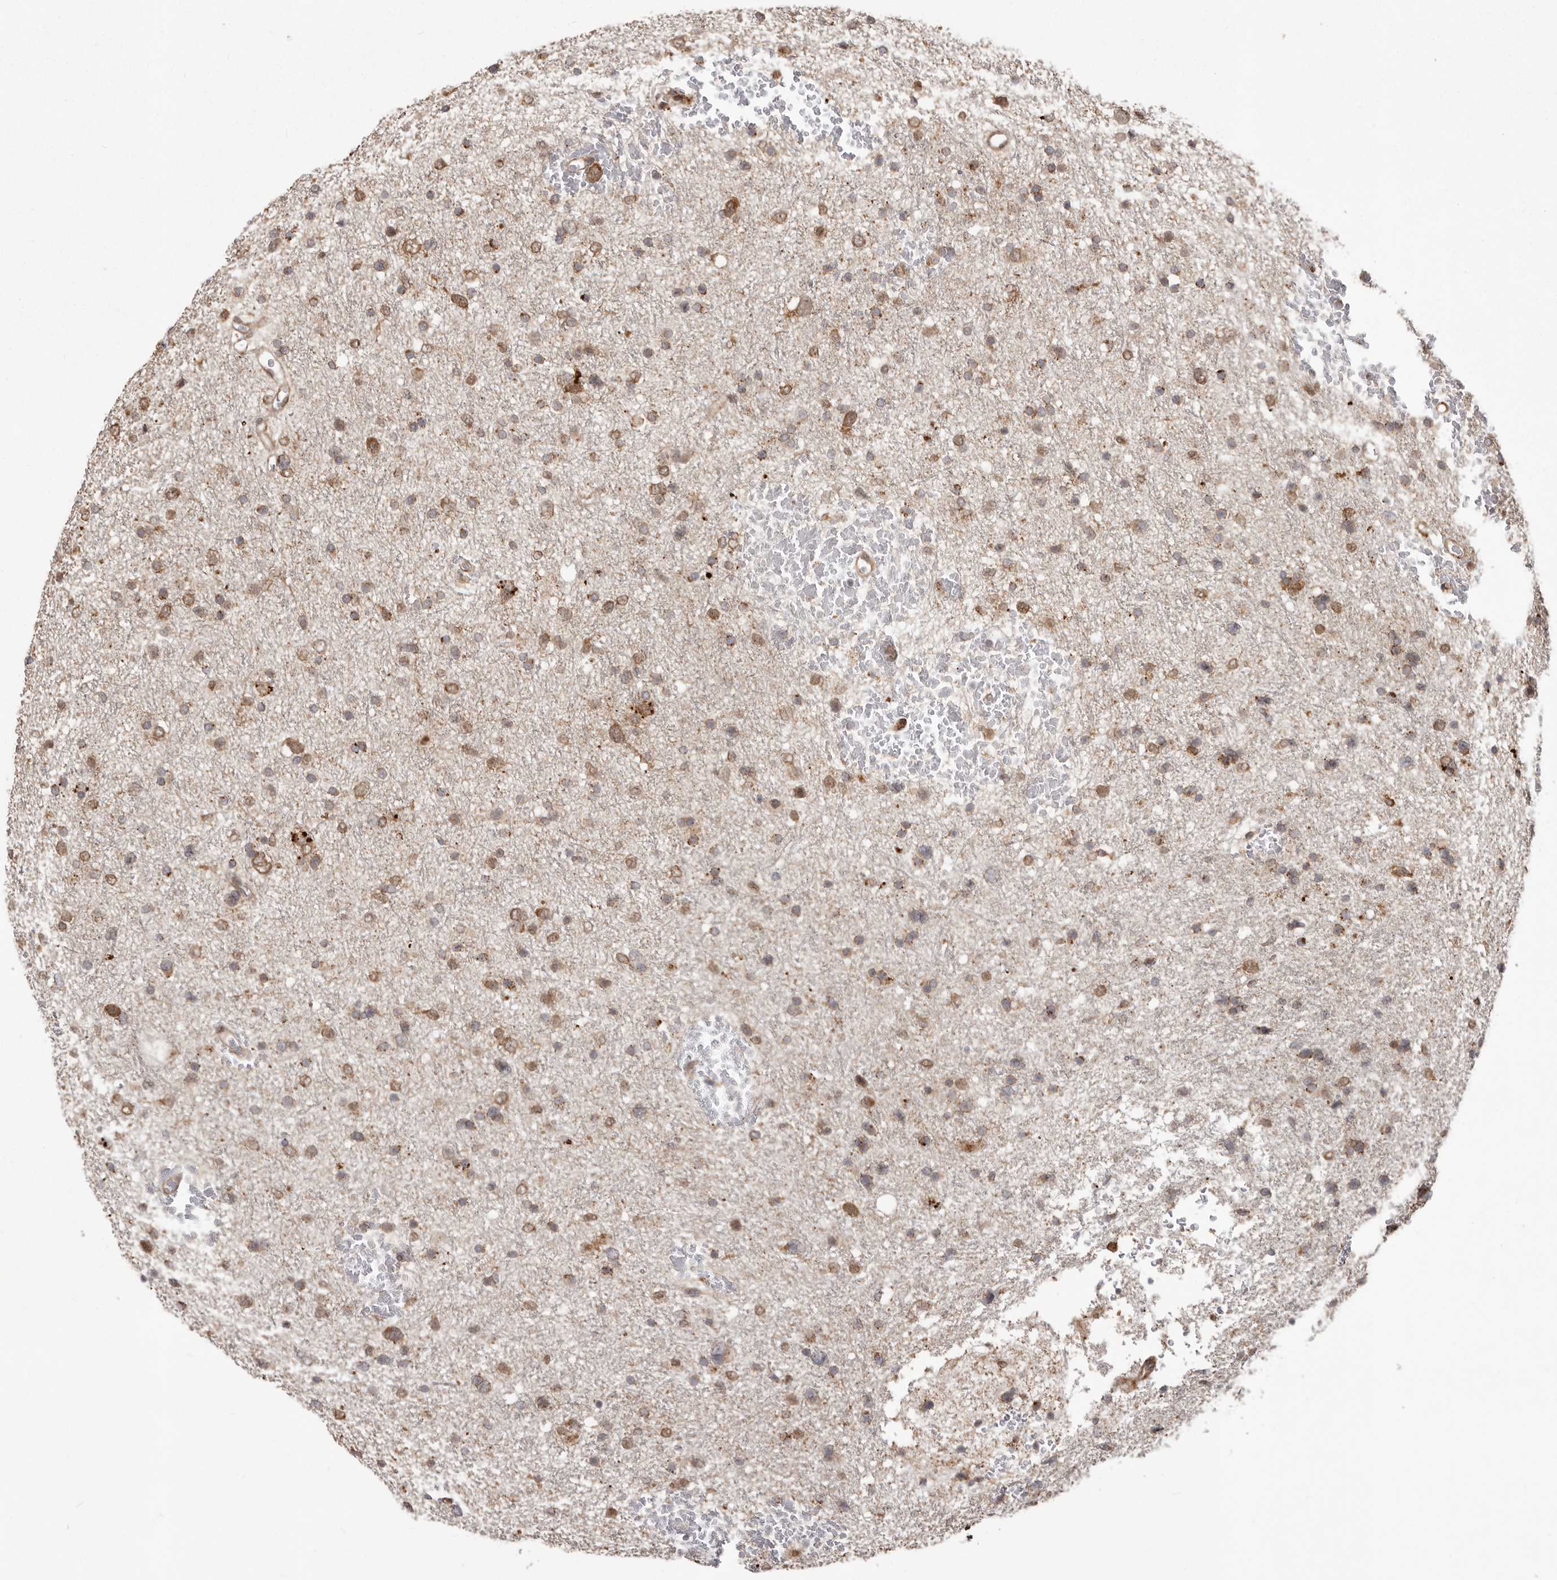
{"staining": {"intensity": "moderate", "quantity": ">75%", "location": "cytoplasmic/membranous"}, "tissue": "glioma", "cell_type": "Tumor cells", "image_type": "cancer", "snomed": [{"axis": "morphology", "description": "Glioma, malignant, Low grade"}, {"axis": "topography", "description": "Brain"}], "caption": "Glioma stained with a protein marker demonstrates moderate staining in tumor cells.", "gene": "NUP43", "patient": {"sex": "female", "age": 37}}